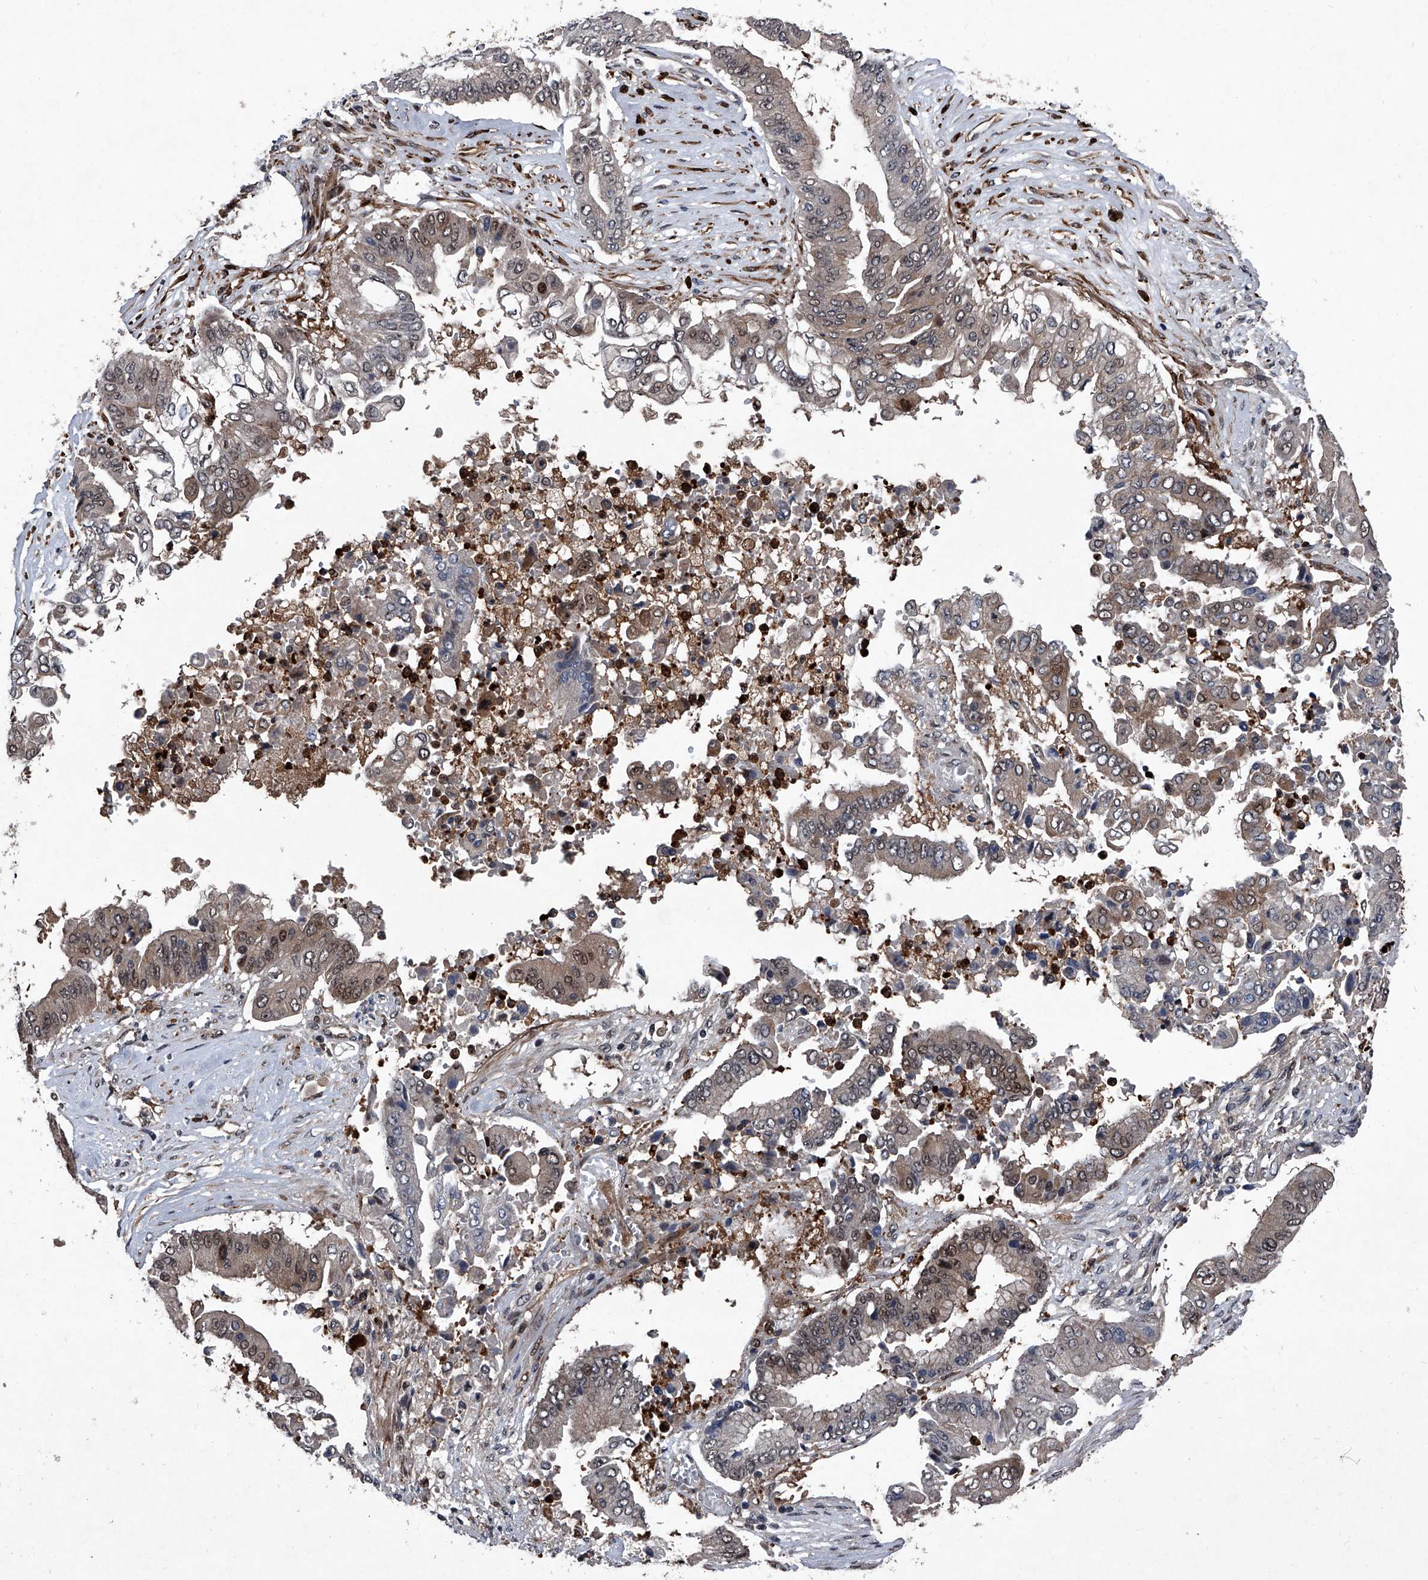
{"staining": {"intensity": "weak", "quantity": ">75%", "location": "cytoplasmic/membranous,nuclear"}, "tissue": "pancreatic cancer", "cell_type": "Tumor cells", "image_type": "cancer", "snomed": [{"axis": "morphology", "description": "Adenocarcinoma, NOS"}, {"axis": "topography", "description": "Pancreas"}], "caption": "Weak cytoplasmic/membranous and nuclear protein positivity is identified in about >75% of tumor cells in adenocarcinoma (pancreatic).", "gene": "MAPKAP1", "patient": {"sex": "female", "age": 77}}